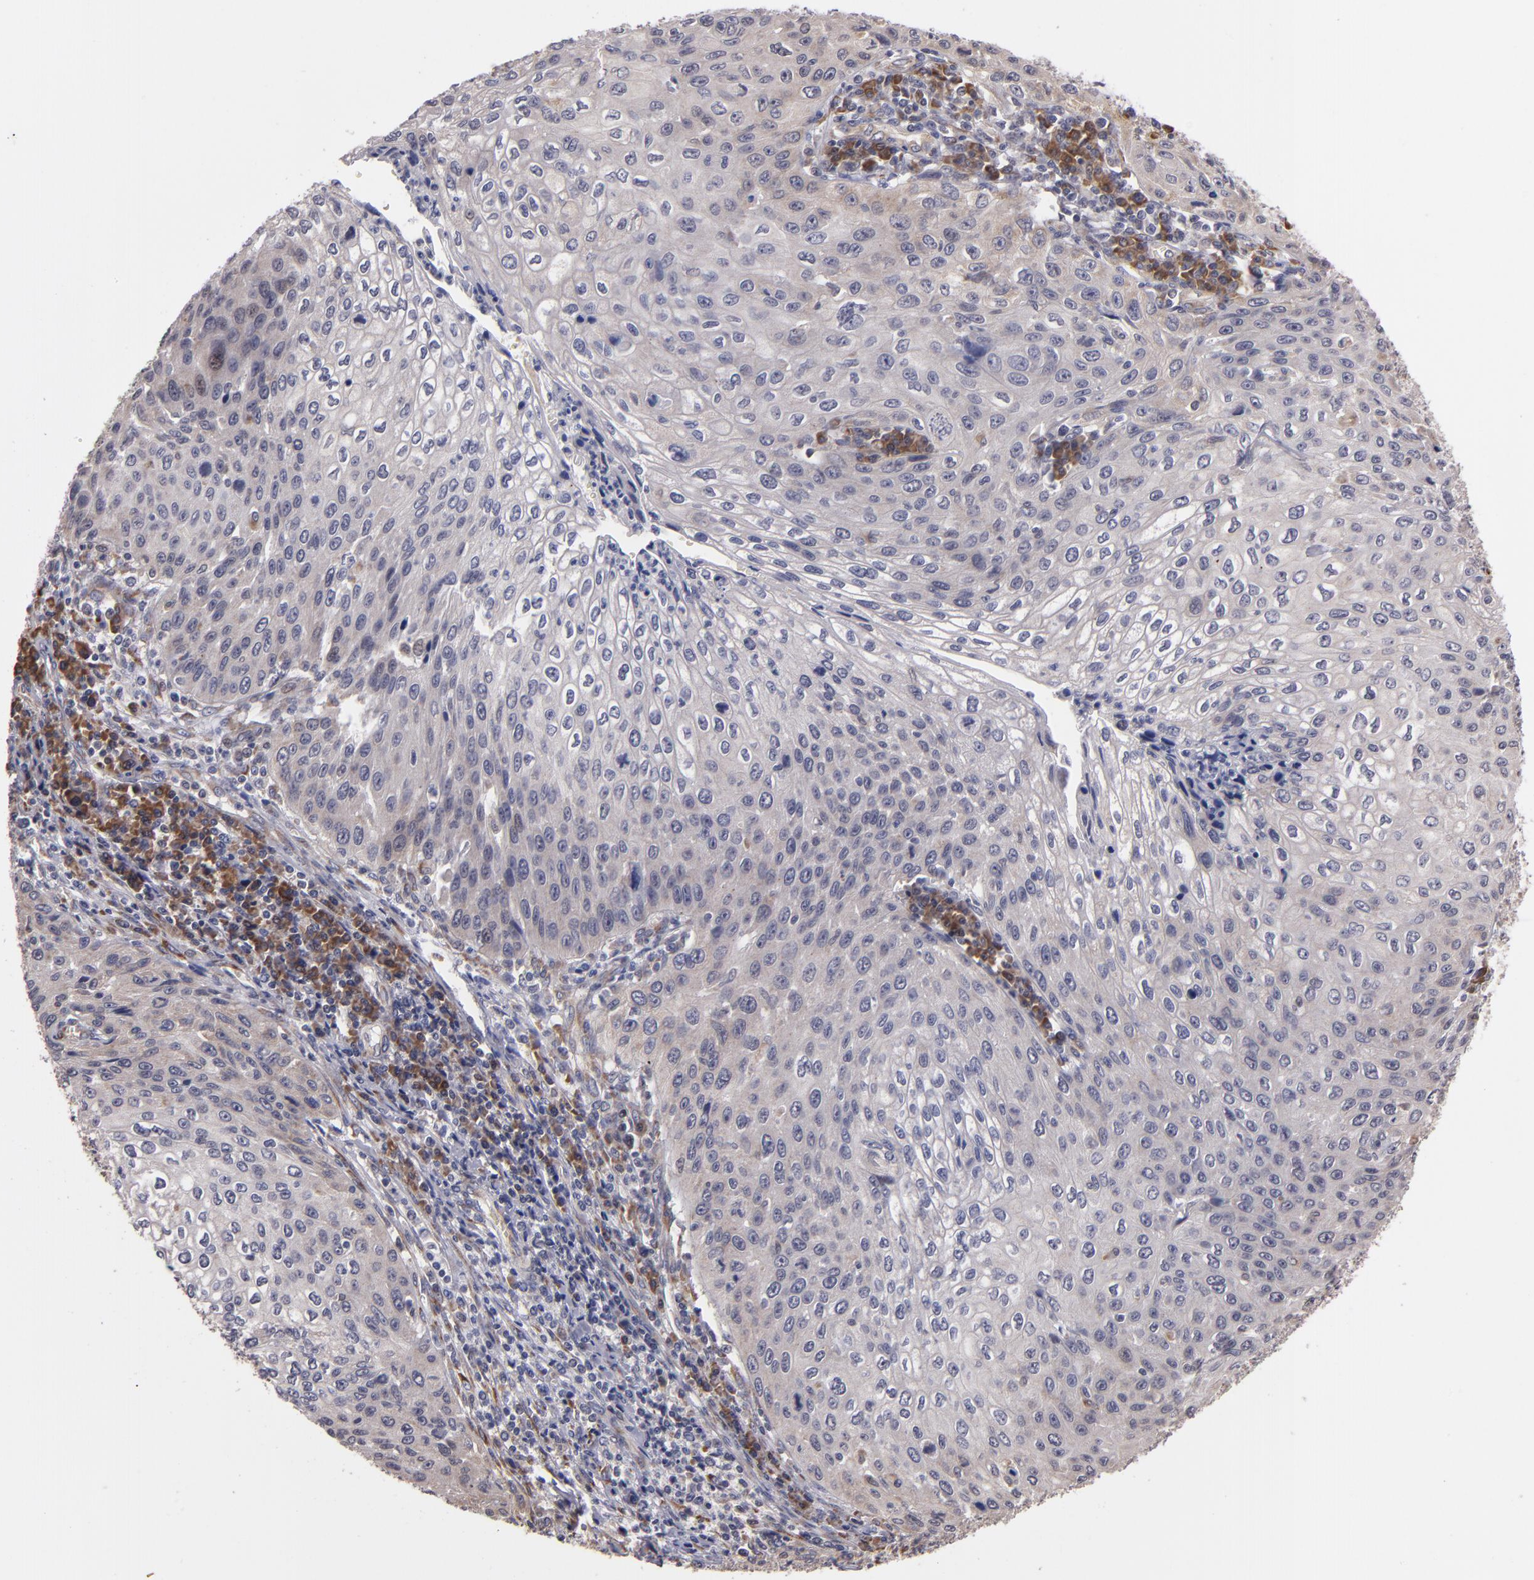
{"staining": {"intensity": "weak", "quantity": ">75%", "location": "cytoplasmic/membranous"}, "tissue": "cervical cancer", "cell_type": "Tumor cells", "image_type": "cancer", "snomed": [{"axis": "morphology", "description": "Squamous cell carcinoma, NOS"}, {"axis": "topography", "description": "Cervix"}], "caption": "This micrograph displays immunohistochemistry (IHC) staining of cervical cancer, with low weak cytoplasmic/membranous staining in approximately >75% of tumor cells.", "gene": "CASP1", "patient": {"sex": "female", "age": 32}}